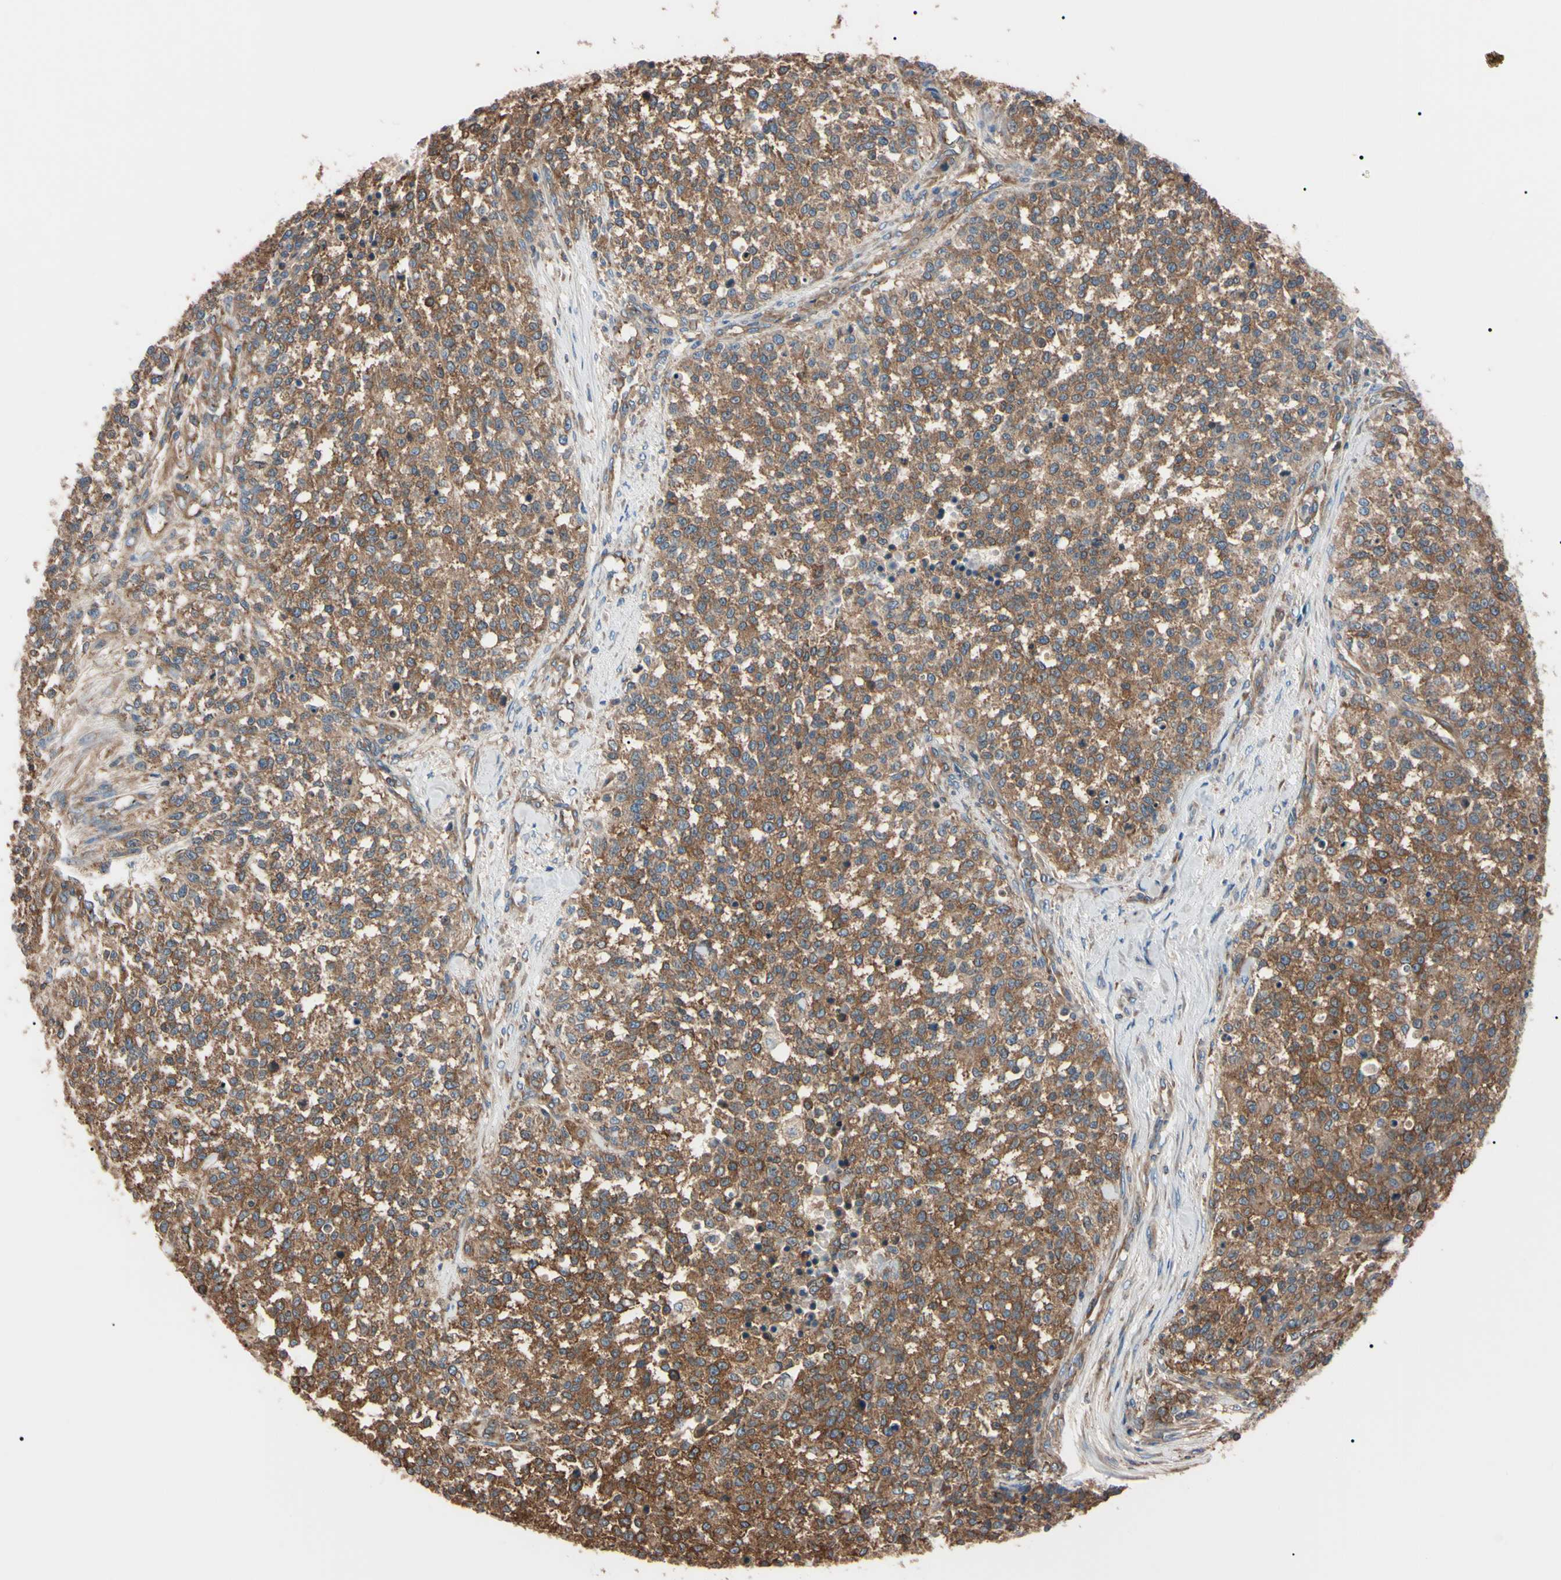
{"staining": {"intensity": "moderate", "quantity": ">75%", "location": "cytoplasmic/membranous"}, "tissue": "testis cancer", "cell_type": "Tumor cells", "image_type": "cancer", "snomed": [{"axis": "morphology", "description": "Seminoma, NOS"}, {"axis": "topography", "description": "Testis"}], "caption": "Immunohistochemical staining of testis cancer demonstrates moderate cytoplasmic/membranous protein positivity in about >75% of tumor cells.", "gene": "PRKACA", "patient": {"sex": "male", "age": 59}}